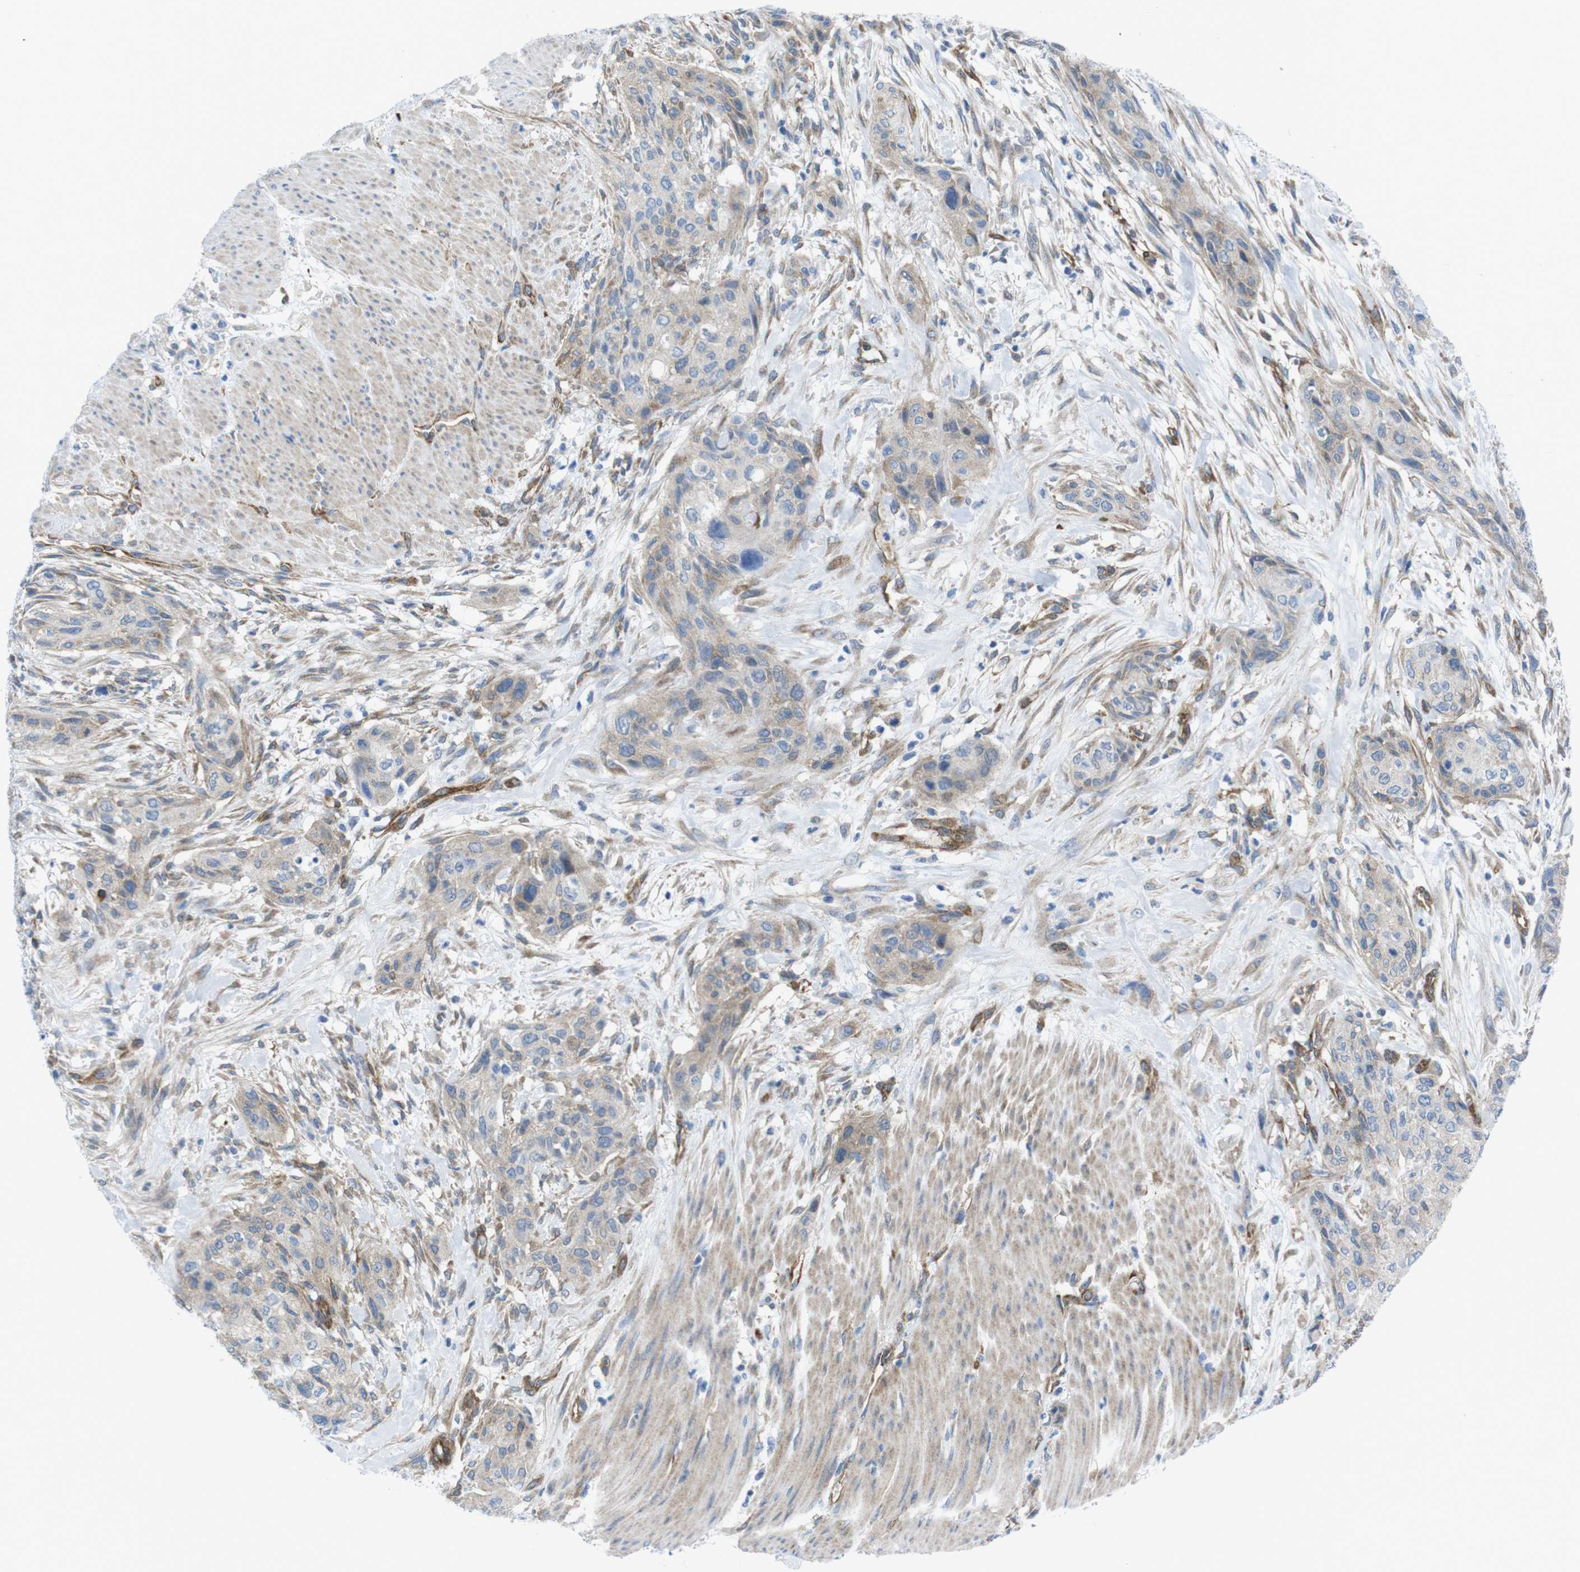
{"staining": {"intensity": "weak", "quantity": ">75%", "location": "cytoplasmic/membranous"}, "tissue": "urothelial cancer", "cell_type": "Tumor cells", "image_type": "cancer", "snomed": [{"axis": "morphology", "description": "Urothelial carcinoma, High grade"}, {"axis": "topography", "description": "Urinary bladder"}], "caption": "Urothelial cancer stained with a protein marker shows weak staining in tumor cells.", "gene": "DIAPH2", "patient": {"sex": "male", "age": 35}}